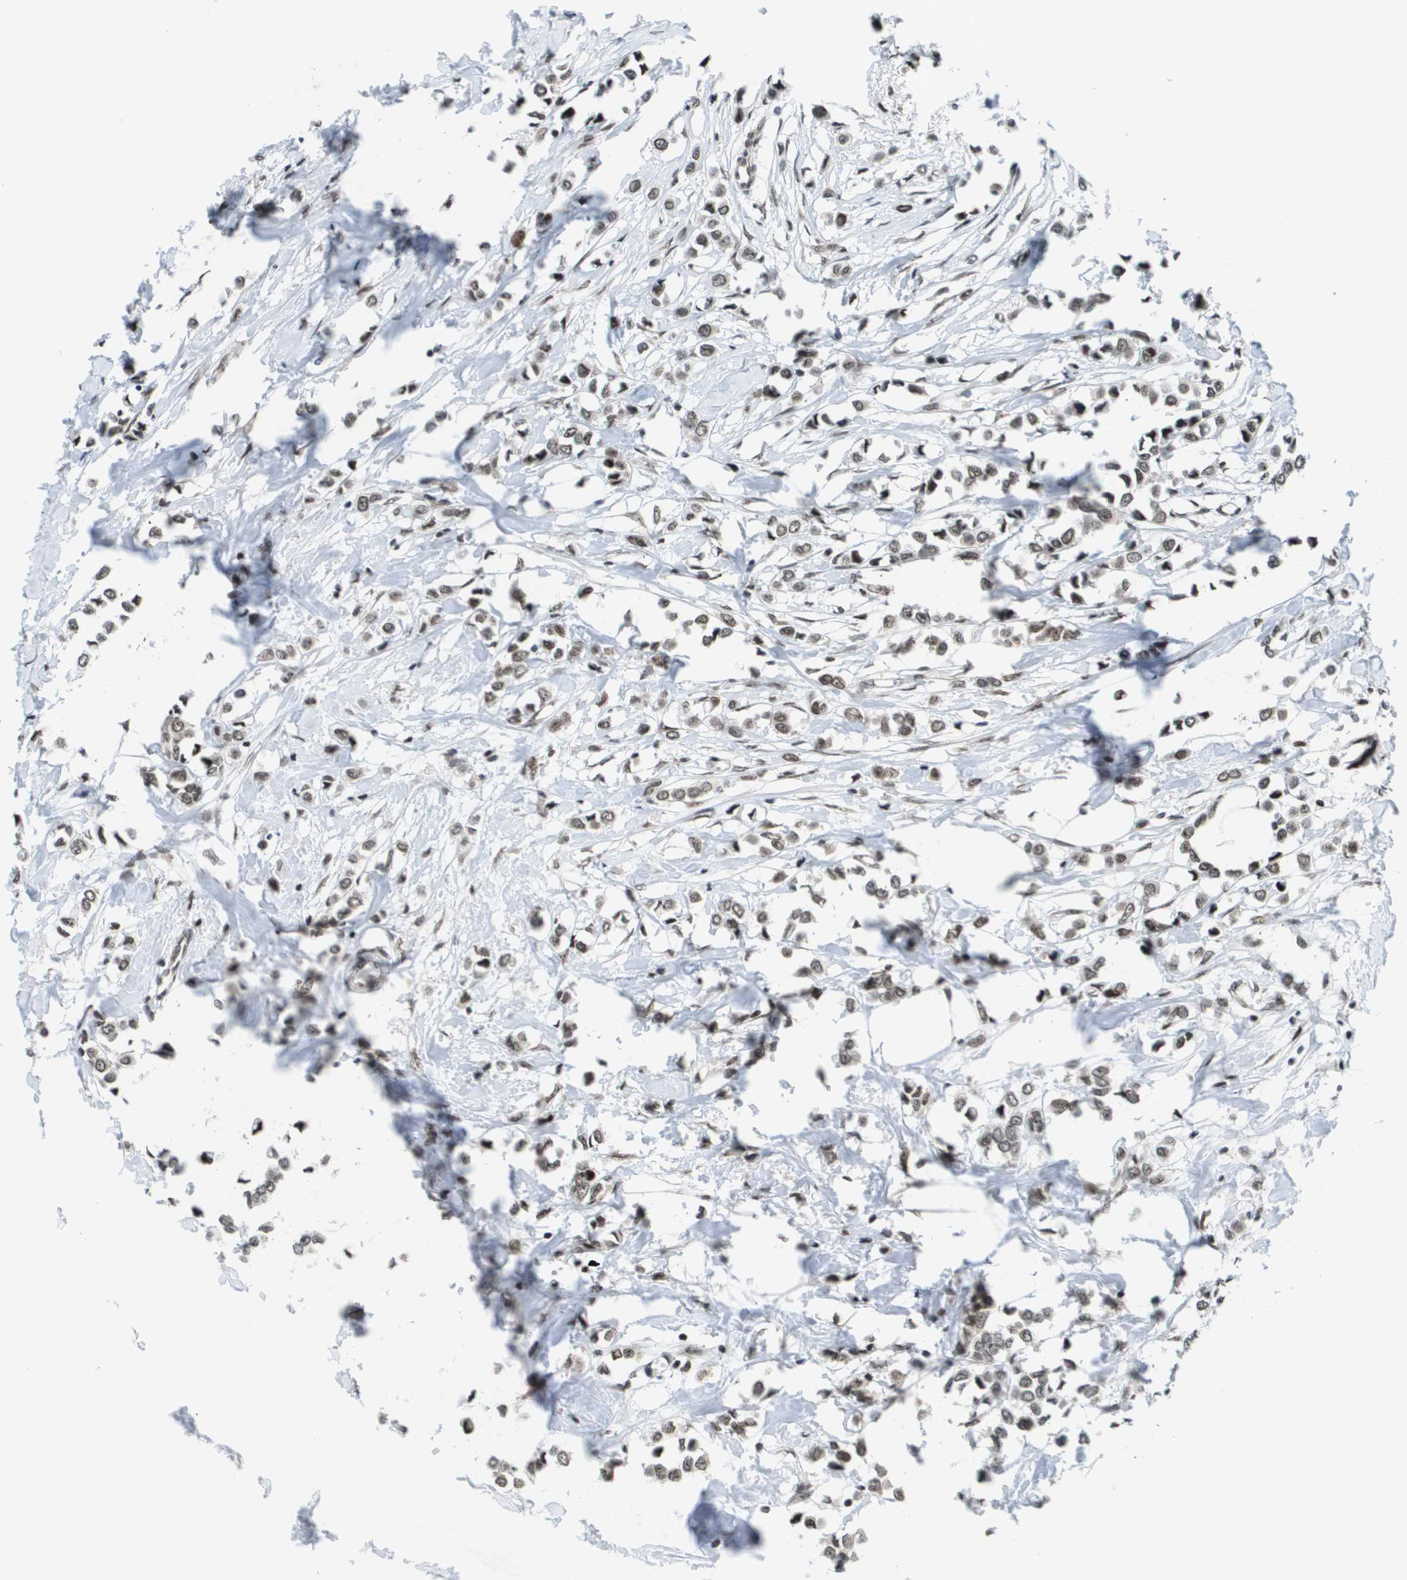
{"staining": {"intensity": "weak", "quantity": ">75%", "location": "nuclear"}, "tissue": "breast cancer", "cell_type": "Tumor cells", "image_type": "cancer", "snomed": [{"axis": "morphology", "description": "Lobular carcinoma"}, {"axis": "topography", "description": "Breast"}], "caption": "A brown stain highlights weak nuclear expression of a protein in breast cancer tumor cells.", "gene": "RECQL4", "patient": {"sex": "female", "age": 51}}